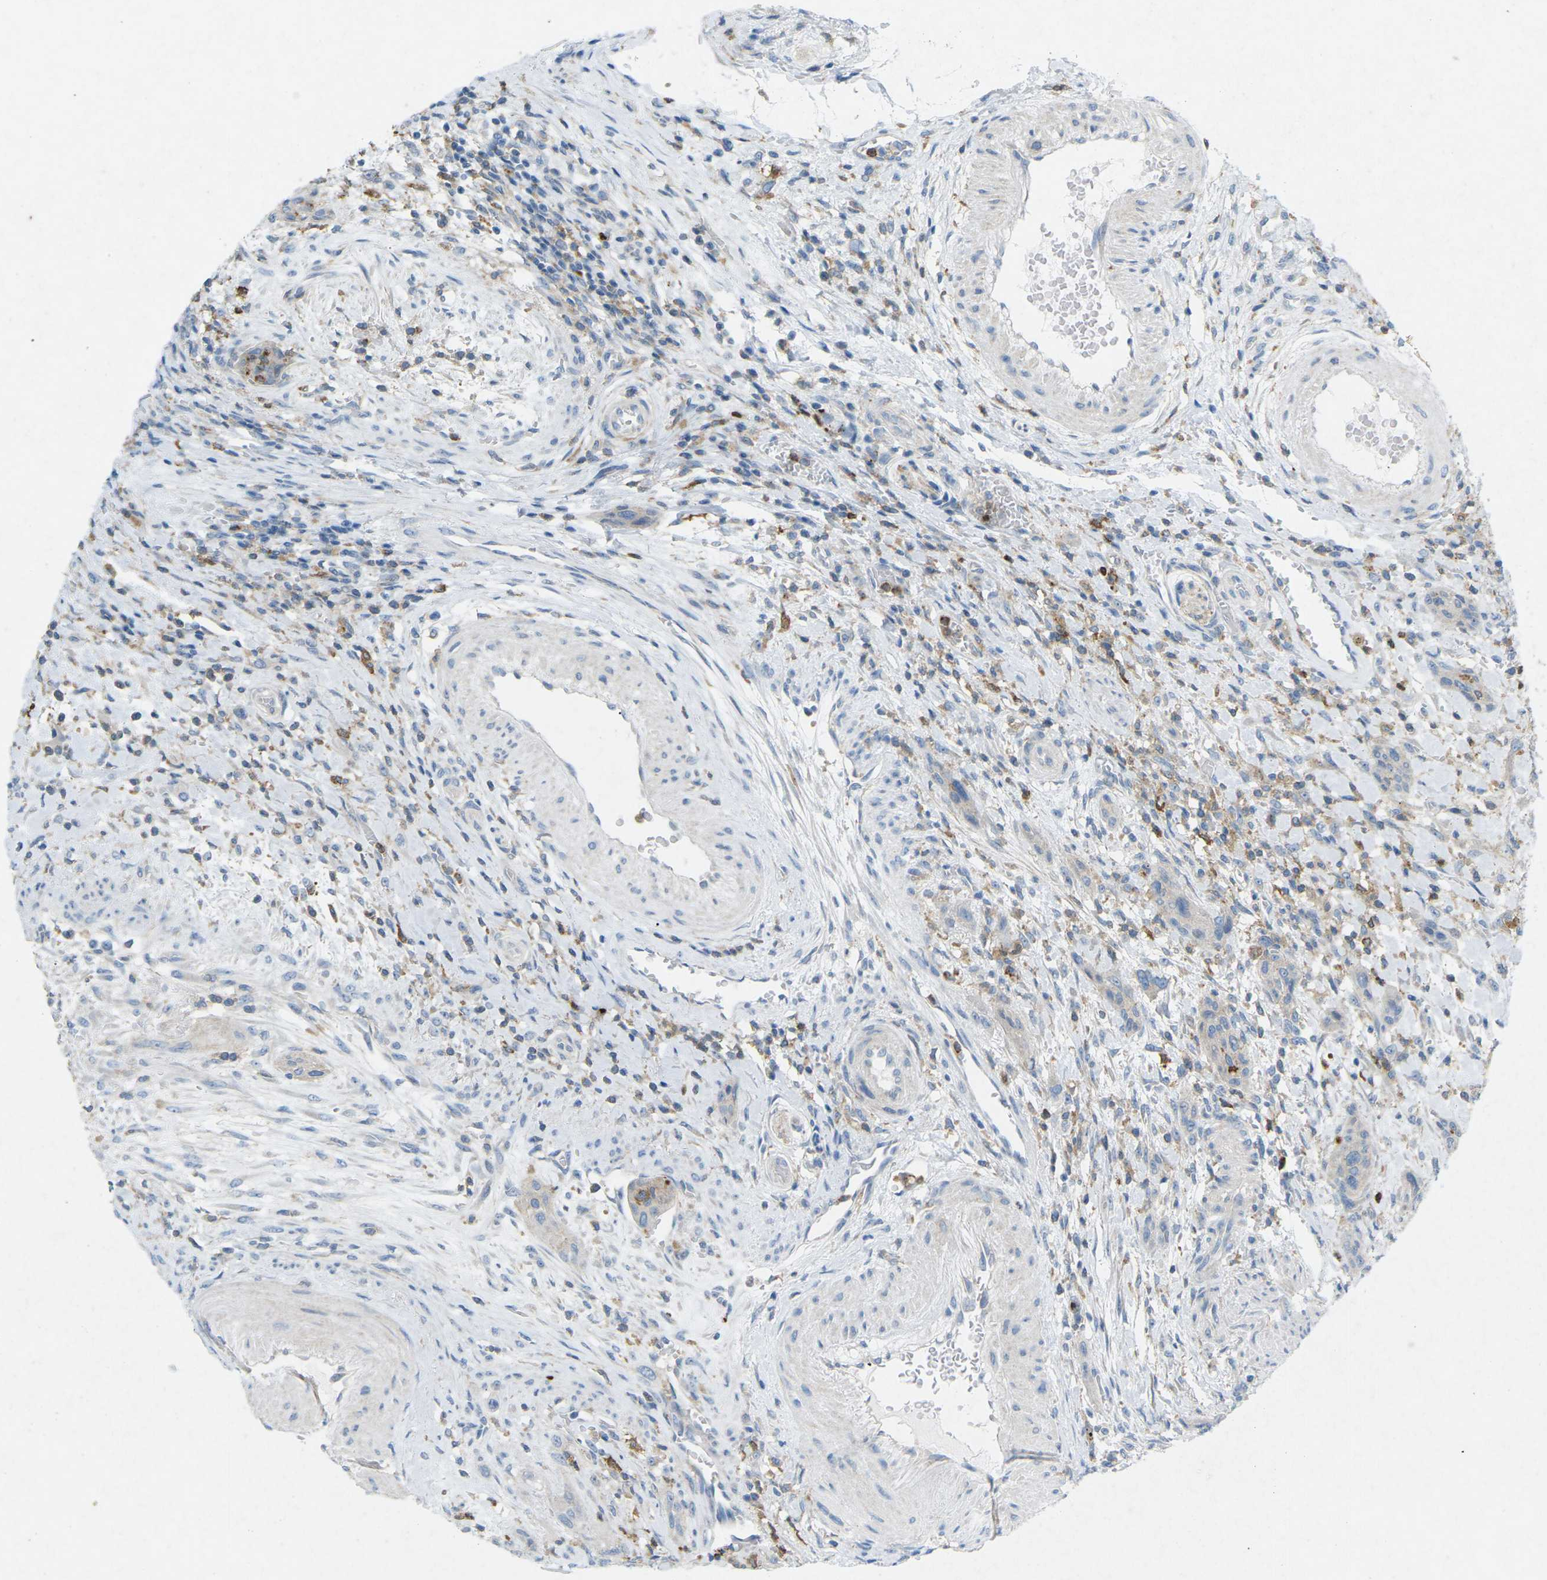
{"staining": {"intensity": "negative", "quantity": "none", "location": "none"}, "tissue": "urothelial cancer", "cell_type": "Tumor cells", "image_type": "cancer", "snomed": [{"axis": "morphology", "description": "Urothelial carcinoma, High grade"}, {"axis": "topography", "description": "Urinary bladder"}], "caption": "DAB (3,3'-diaminobenzidine) immunohistochemical staining of human urothelial carcinoma (high-grade) displays no significant staining in tumor cells.", "gene": "STK11", "patient": {"sex": "male", "age": 35}}